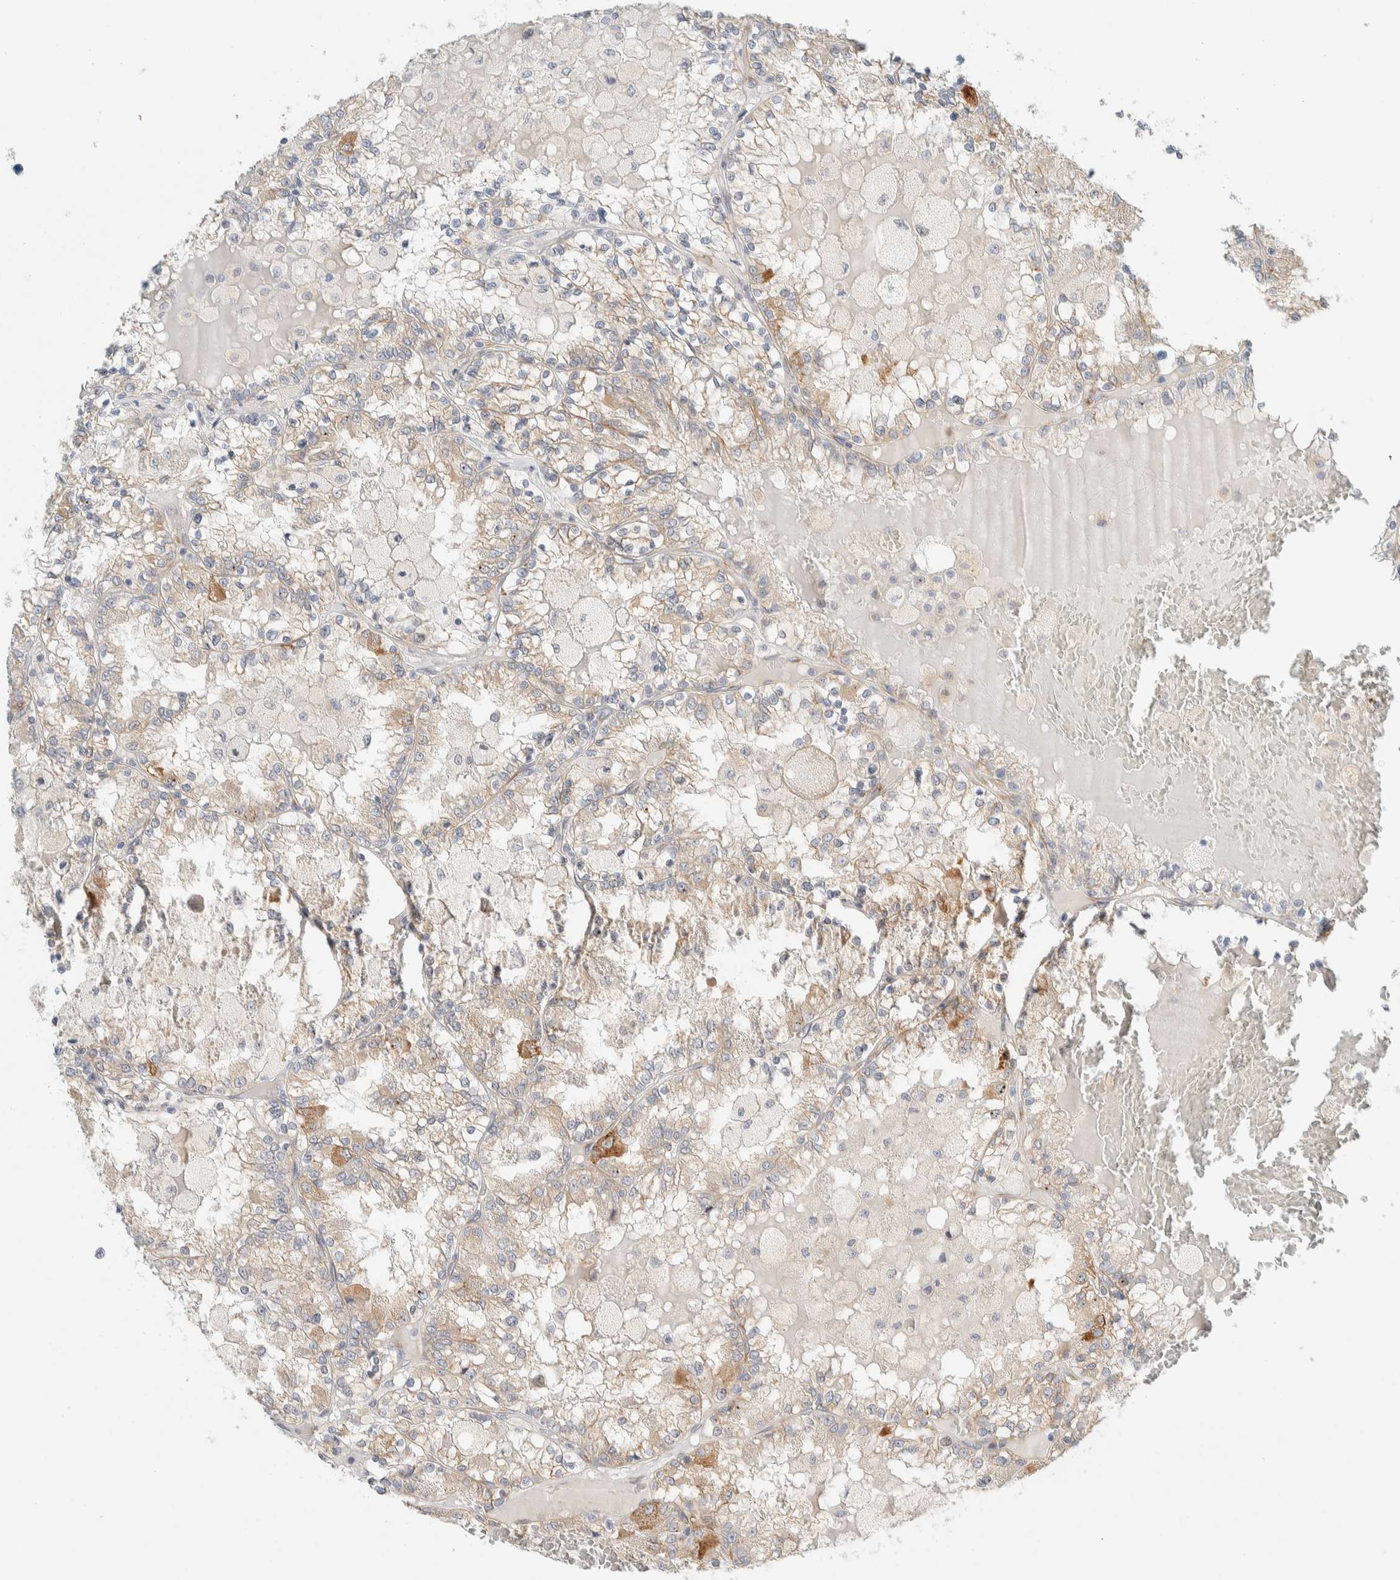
{"staining": {"intensity": "moderate", "quantity": "<25%", "location": "cytoplasmic/membranous"}, "tissue": "renal cancer", "cell_type": "Tumor cells", "image_type": "cancer", "snomed": [{"axis": "morphology", "description": "Adenocarcinoma, NOS"}, {"axis": "topography", "description": "Kidney"}], "caption": "There is low levels of moderate cytoplasmic/membranous positivity in tumor cells of renal cancer, as demonstrated by immunohistochemical staining (brown color).", "gene": "TMEM184B", "patient": {"sex": "female", "age": 56}}